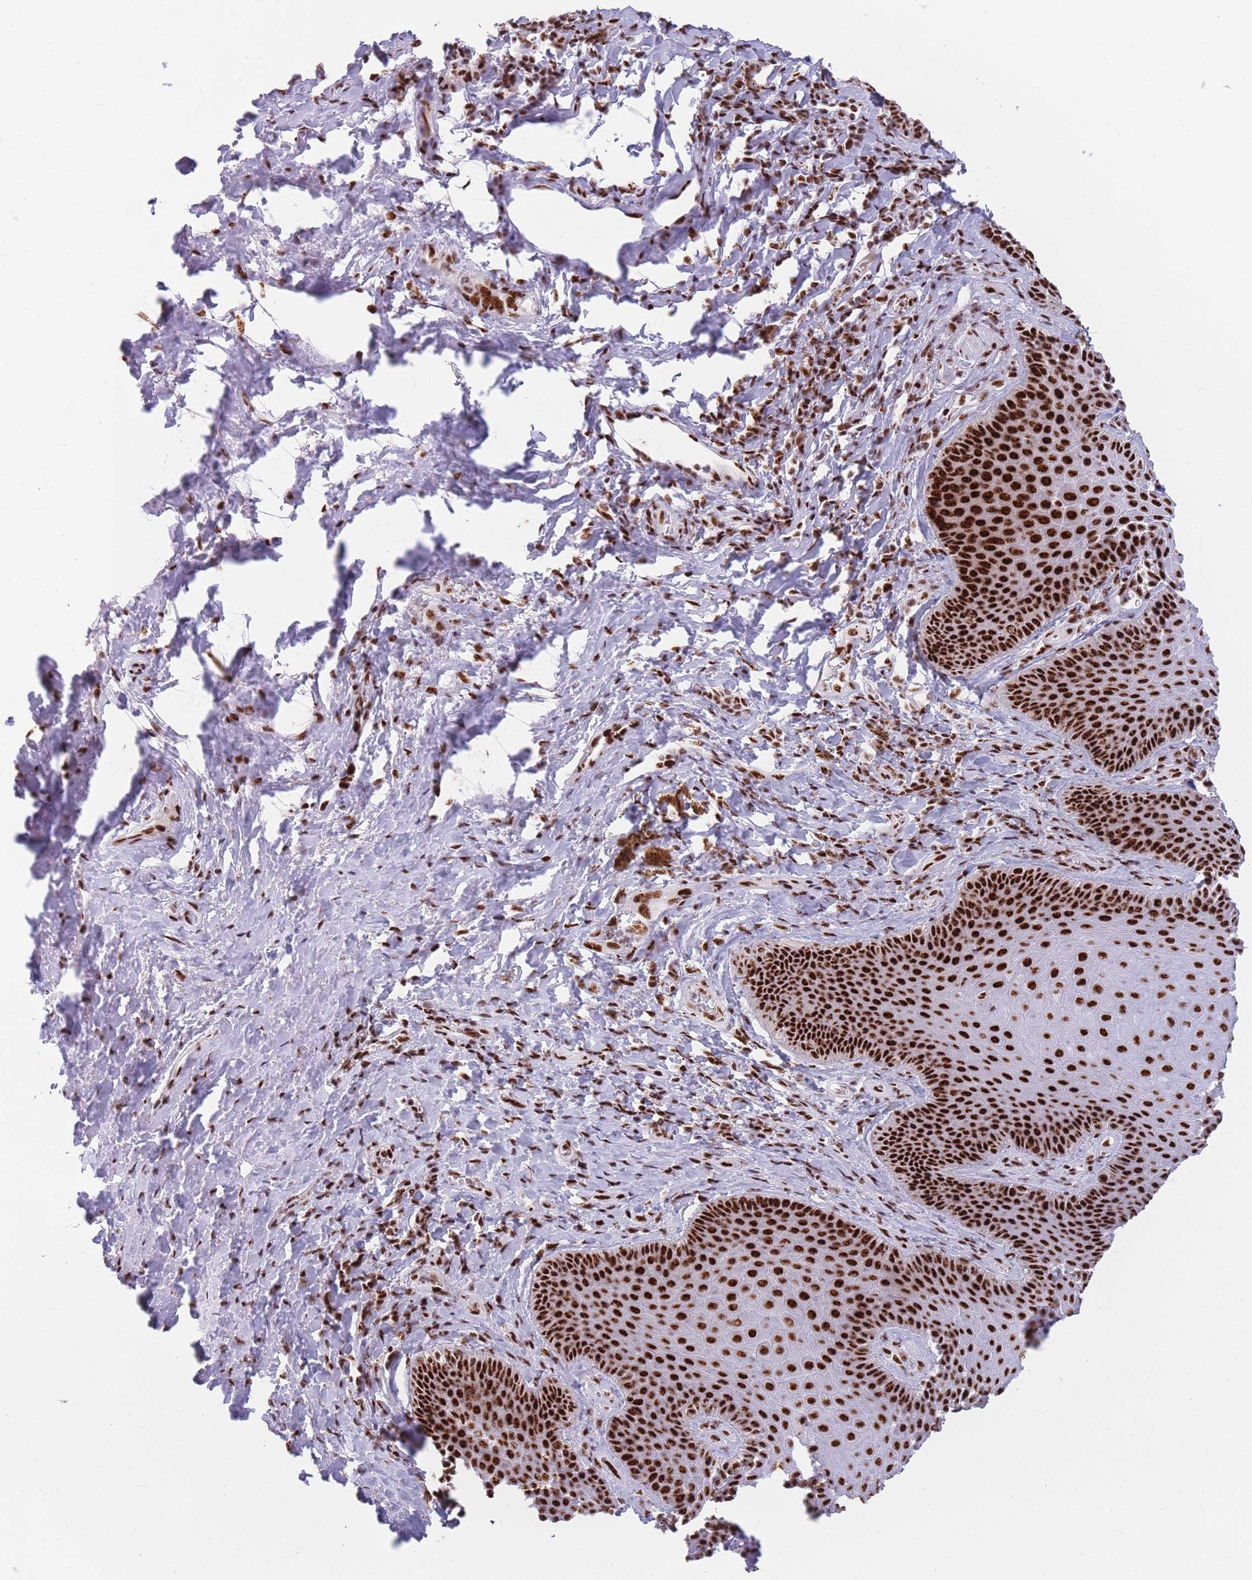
{"staining": {"intensity": "strong", "quantity": ">75%", "location": "nuclear"}, "tissue": "skin", "cell_type": "Epidermal cells", "image_type": "normal", "snomed": [{"axis": "morphology", "description": "Normal tissue, NOS"}, {"axis": "topography", "description": "Anal"}, {"axis": "topography", "description": "Peripheral nerve tissue"}], "caption": "DAB immunohistochemical staining of benign skin reveals strong nuclear protein positivity in about >75% of epidermal cells. (IHC, brightfield microscopy, high magnification).", "gene": "TMEM35B", "patient": {"sex": "male", "age": 53}}